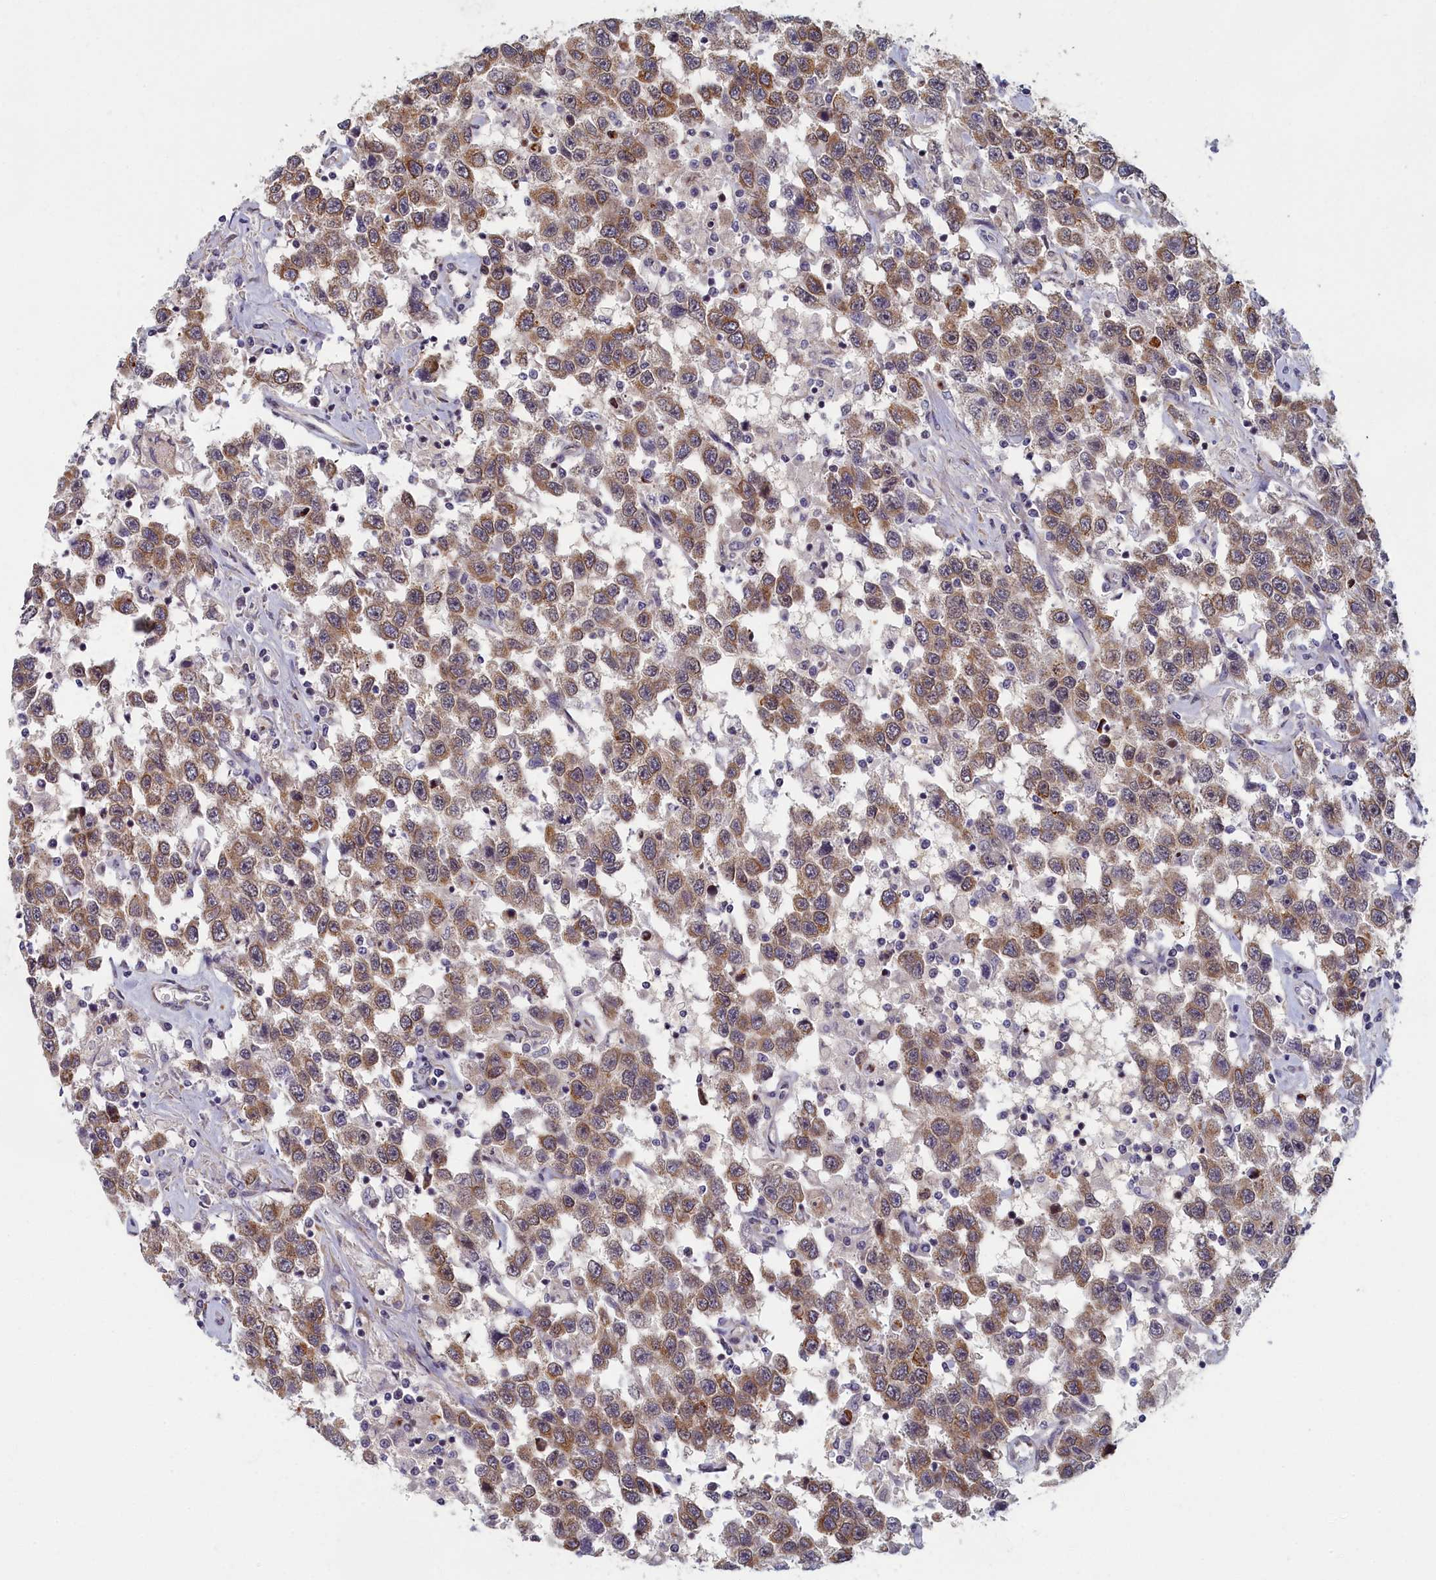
{"staining": {"intensity": "moderate", "quantity": ">75%", "location": "cytoplasmic/membranous"}, "tissue": "testis cancer", "cell_type": "Tumor cells", "image_type": "cancer", "snomed": [{"axis": "morphology", "description": "Seminoma, NOS"}, {"axis": "topography", "description": "Testis"}], "caption": "Immunohistochemical staining of testis cancer shows medium levels of moderate cytoplasmic/membranous staining in about >75% of tumor cells.", "gene": "DNAJC17", "patient": {"sex": "male", "age": 41}}